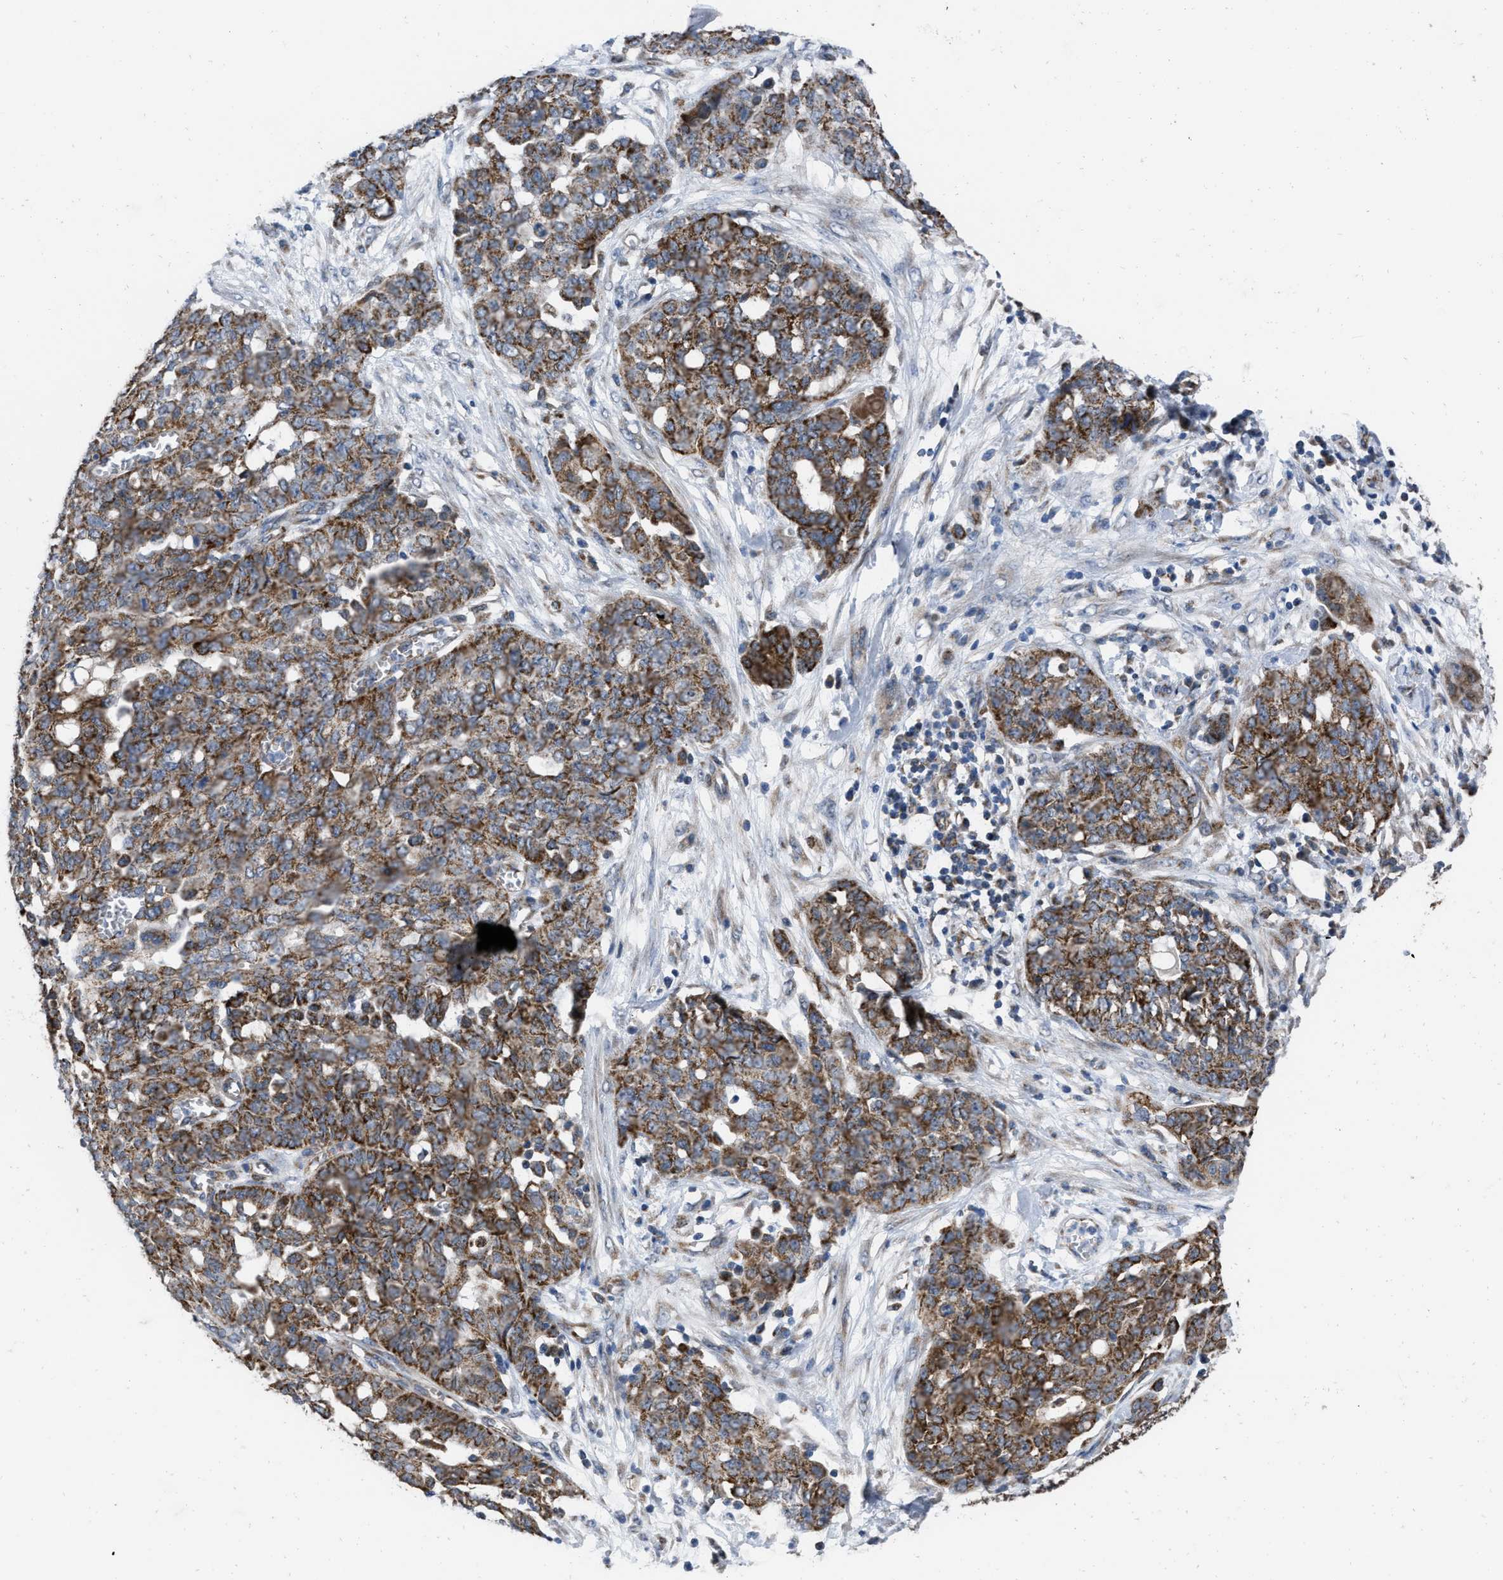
{"staining": {"intensity": "strong", "quantity": "25%-75%", "location": "cytoplasmic/membranous"}, "tissue": "ovarian cancer", "cell_type": "Tumor cells", "image_type": "cancer", "snomed": [{"axis": "morphology", "description": "Cystadenocarcinoma, serous, NOS"}, {"axis": "topography", "description": "Soft tissue"}, {"axis": "topography", "description": "Ovary"}], "caption": "Immunohistochemistry (IHC) of human ovarian cancer shows high levels of strong cytoplasmic/membranous expression in approximately 25%-75% of tumor cells.", "gene": "AKAP1", "patient": {"sex": "female", "age": 57}}